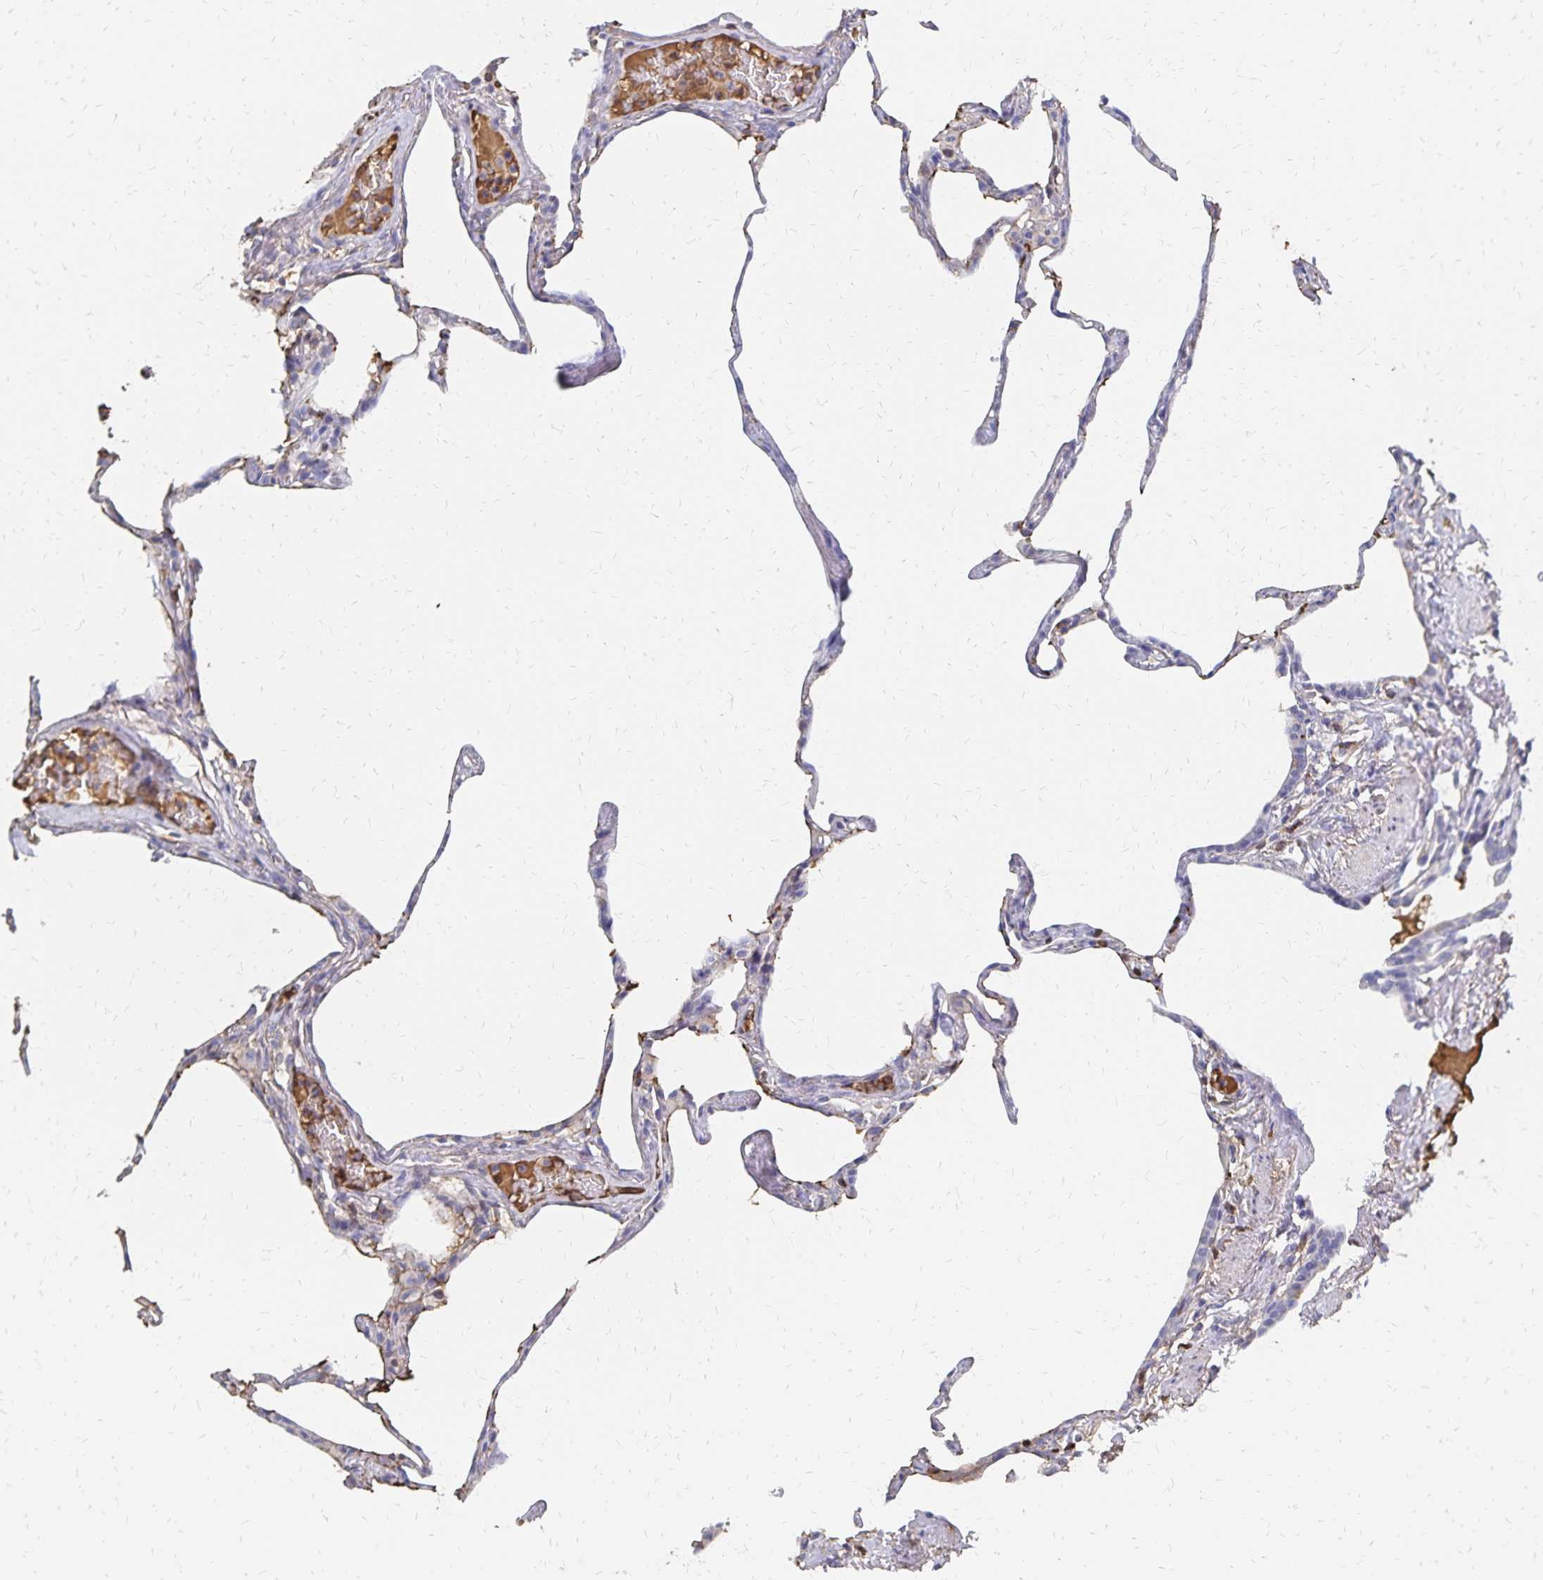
{"staining": {"intensity": "weak", "quantity": "<25%", "location": "cytoplasmic/membranous"}, "tissue": "lung", "cell_type": "Alveolar cells", "image_type": "normal", "snomed": [{"axis": "morphology", "description": "Normal tissue, NOS"}, {"axis": "topography", "description": "Lung"}], "caption": "Immunohistochemistry (IHC) of normal human lung exhibits no staining in alveolar cells.", "gene": "KISS1", "patient": {"sex": "male", "age": 65}}